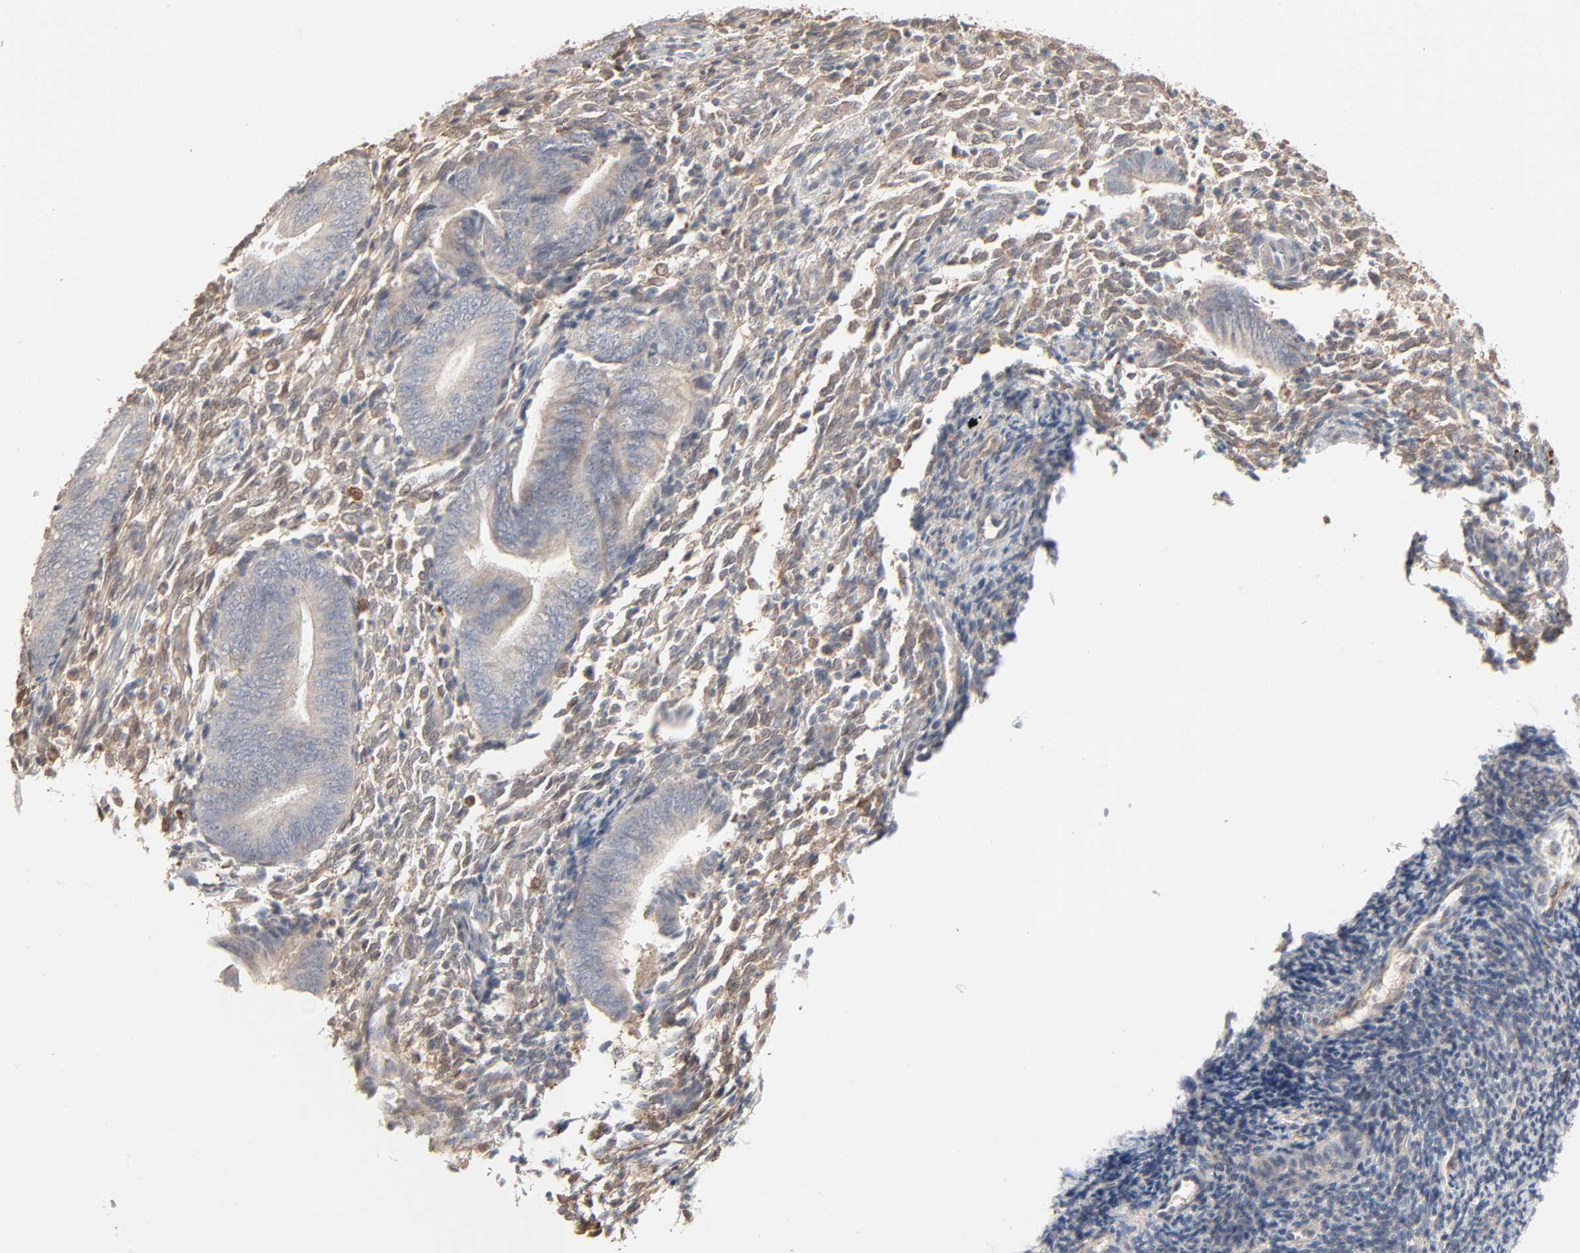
{"staining": {"intensity": "negative", "quantity": "none", "location": "none"}, "tissue": "endometrium", "cell_type": "Cells in endometrial stroma", "image_type": "normal", "snomed": [{"axis": "morphology", "description": "Normal tissue, NOS"}, {"axis": "topography", "description": "Uterus"}, {"axis": "topography", "description": "Endometrium"}], "caption": "DAB (3,3'-diaminobenzidine) immunohistochemical staining of unremarkable human endometrium displays no significant expression in cells in endometrial stroma.", "gene": "LGALS2", "patient": {"sex": "female", "age": 33}}